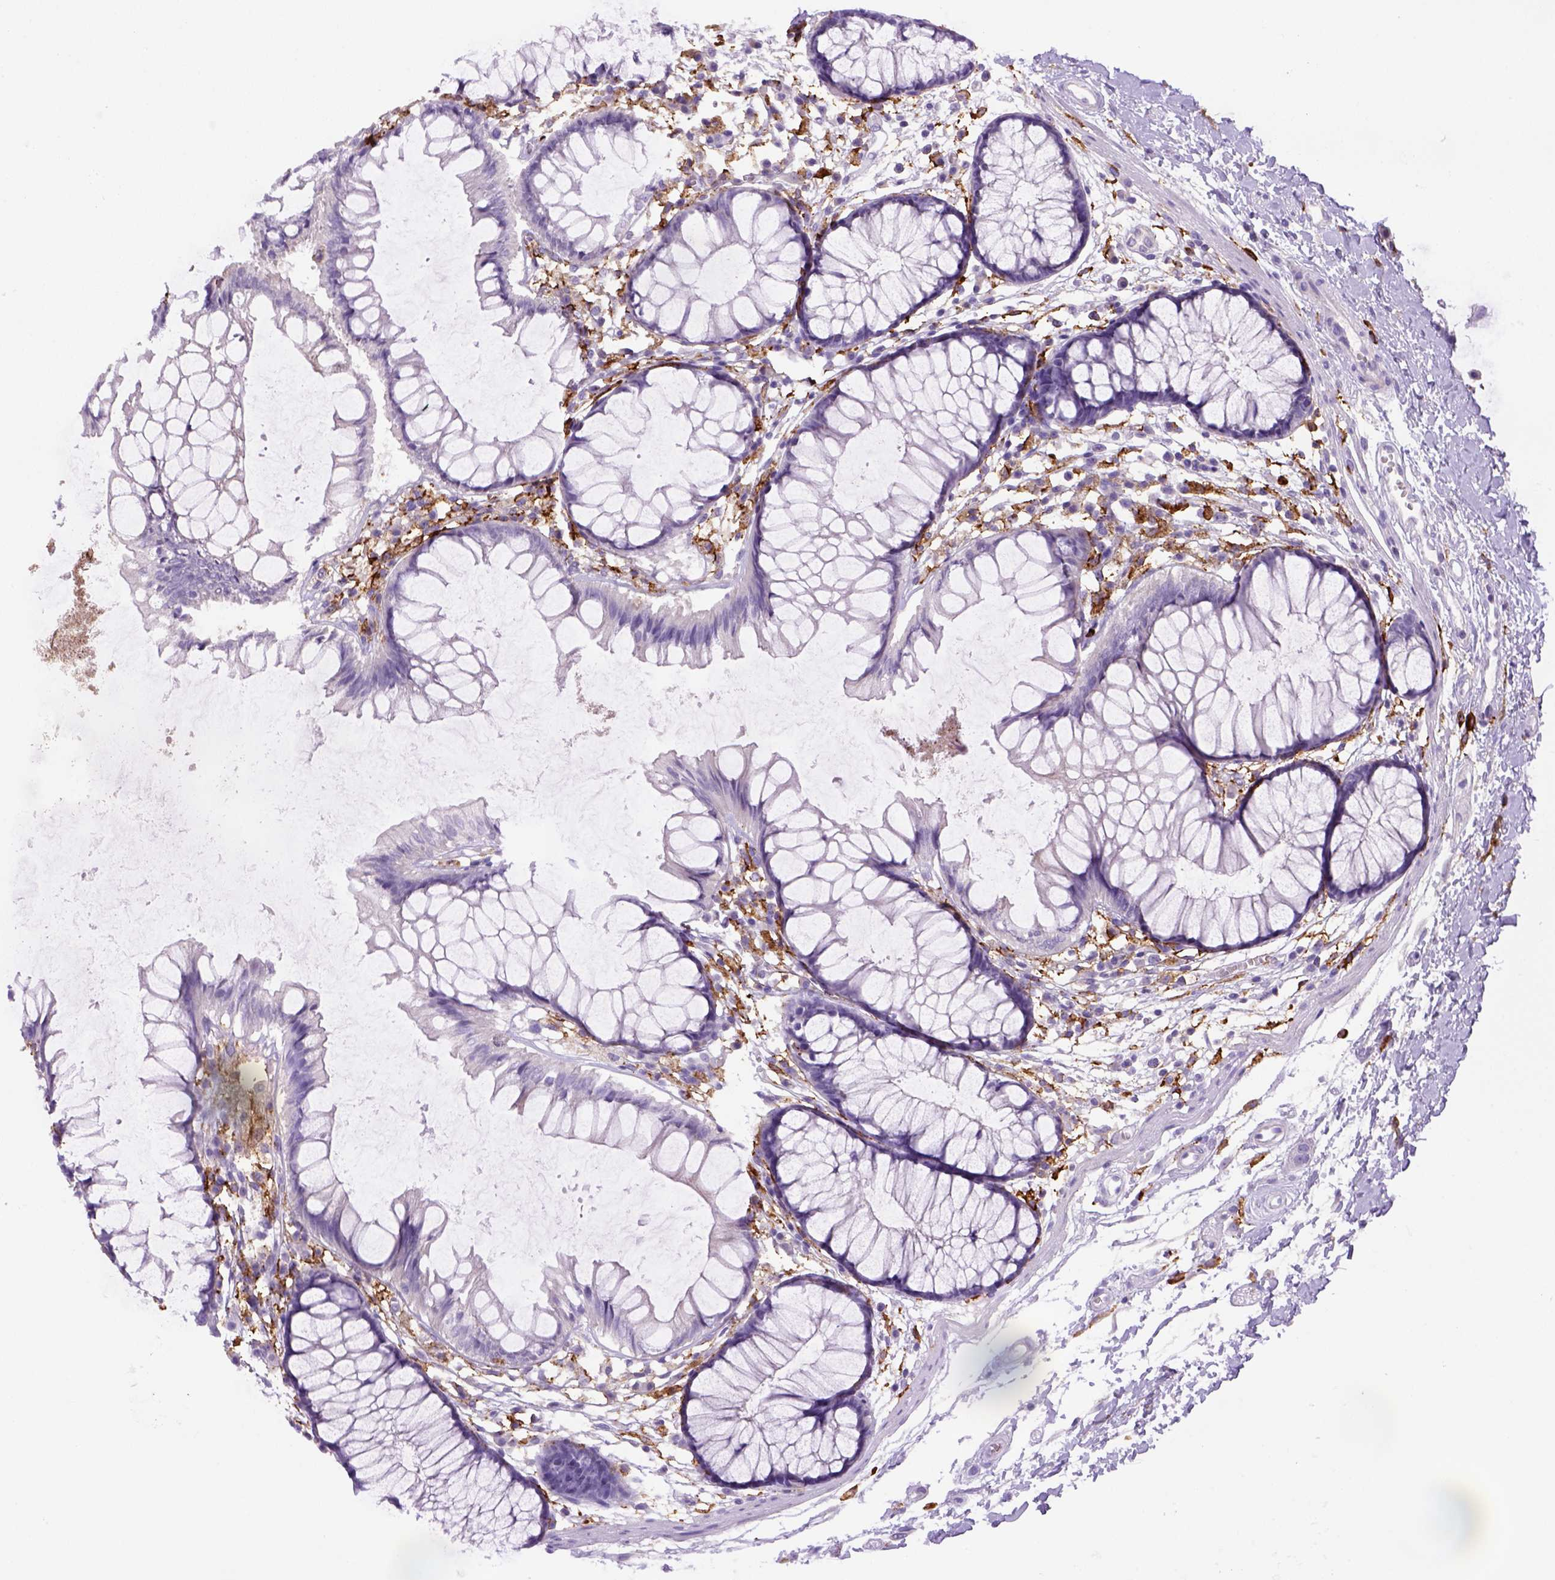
{"staining": {"intensity": "negative", "quantity": "none", "location": "none"}, "tissue": "colon", "cell_type": "Endothelial cells", "image_type": "normal", "snomed": [{"axis": "morphology", "description": "Normal tissue, NOS"}, {"axis": "morphology", "description": "Adenocarcinoma, NOS"}, {"axis": "topography", "description": "Colon"}], "caption": "This is an immunohistochemistry (IHC) micrograph of benign colon. There is no positivity in endothelial cells.", "gene": "CD14", "patient": {"sex": "male", "age": 65}}